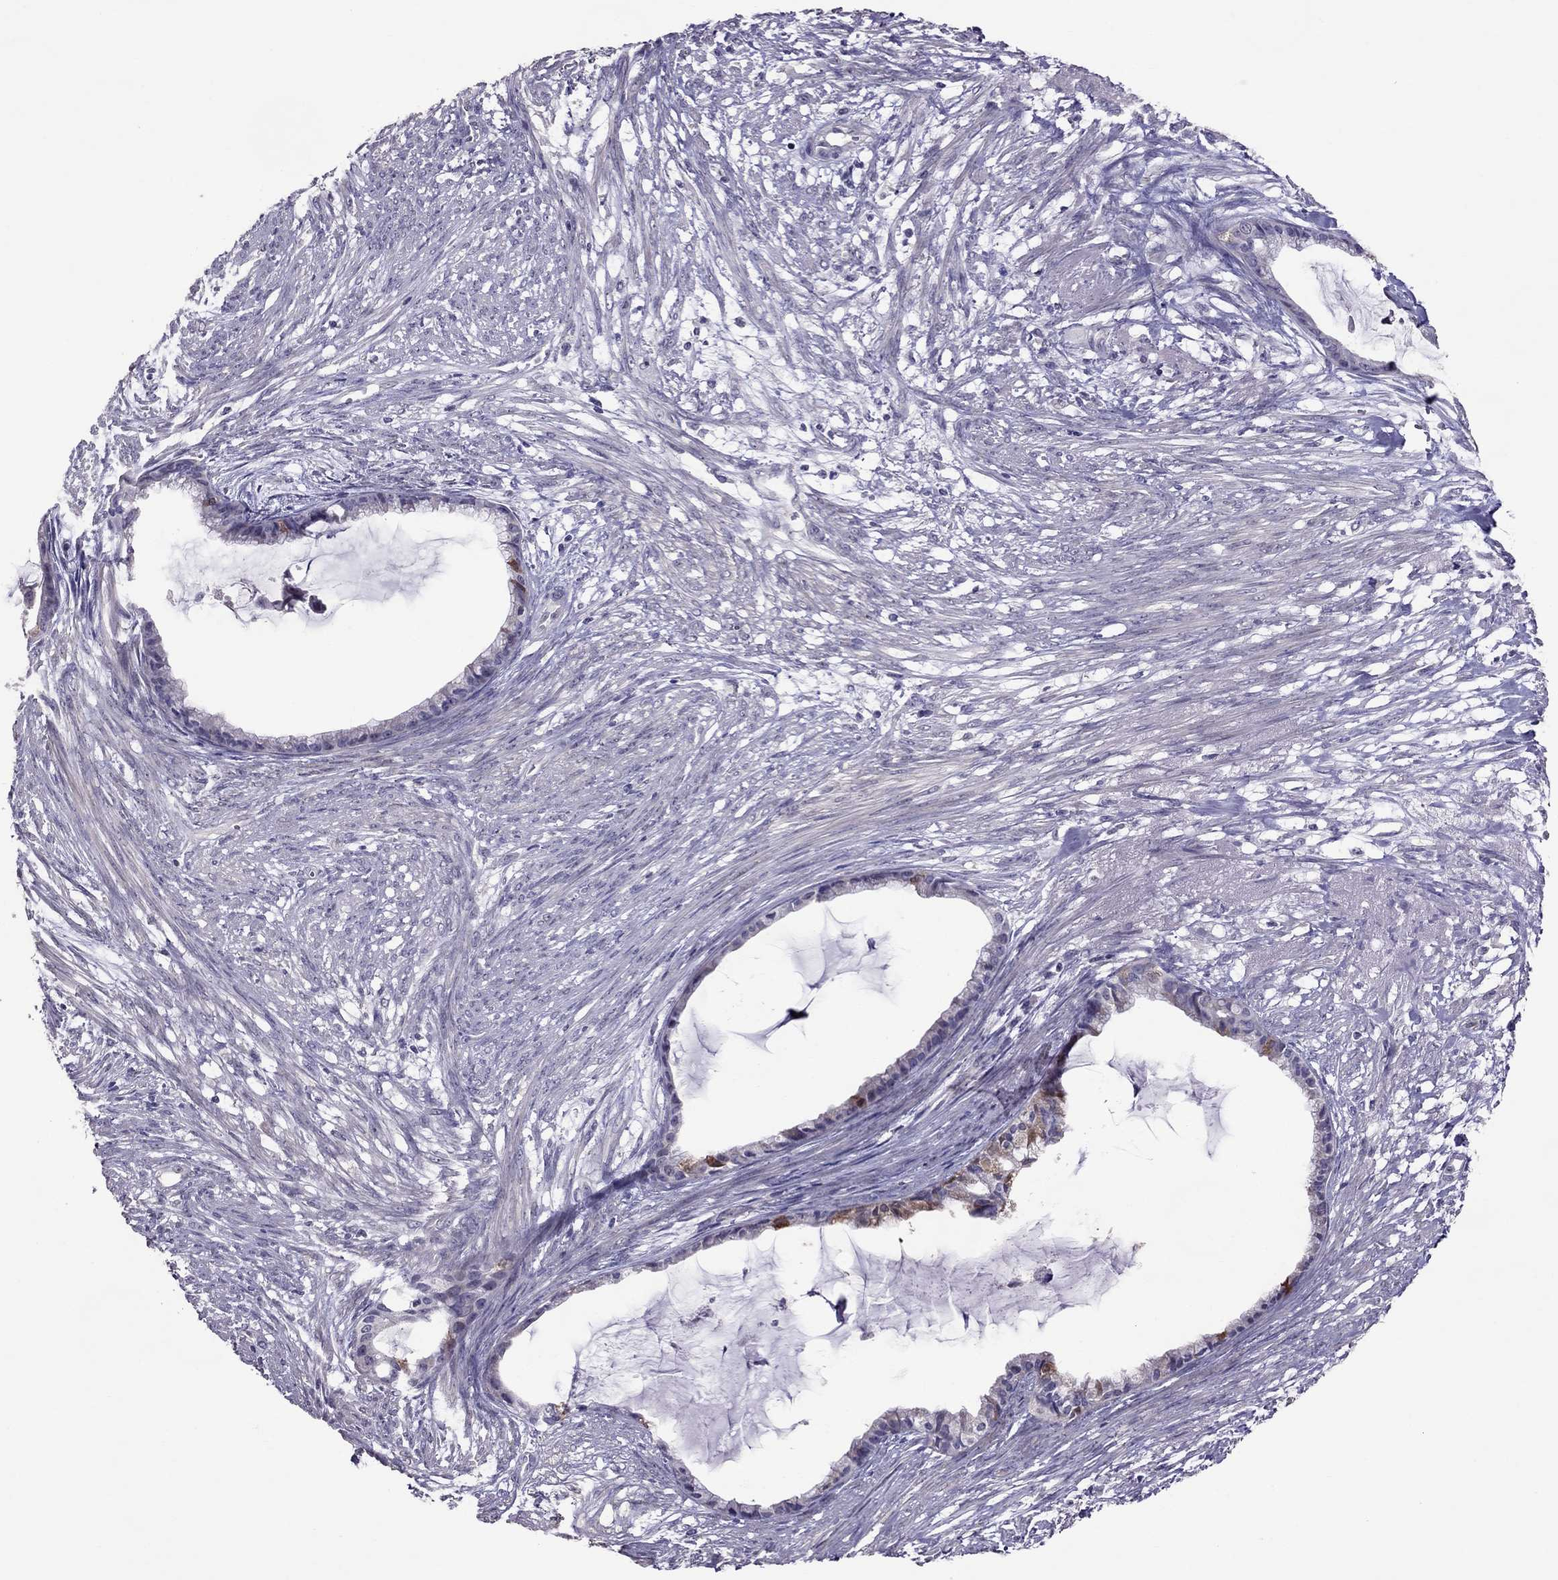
{"staining": {"intensity": "moderate", "quantity": "<25%", "location": "cytoplasmic/membranous"}, "tissue": "endometrial cancer", "cell_type": "Tumor cells", "image_type": "cancer", "snomed": [{"axis": "morphology", "description": "Adenocarcinoma, NOS"}, {"axis": "topography", "description": "Endometrium"}], "caption": "DAB immunohistochemical staining of endometrial adenocarcinoma demonstrates moderate cytoplasmic/membranous protein staining in approximately <25% of tumor cells.", "gene": "LRRC46", "patient": {"sex": "female", "age": 86}}